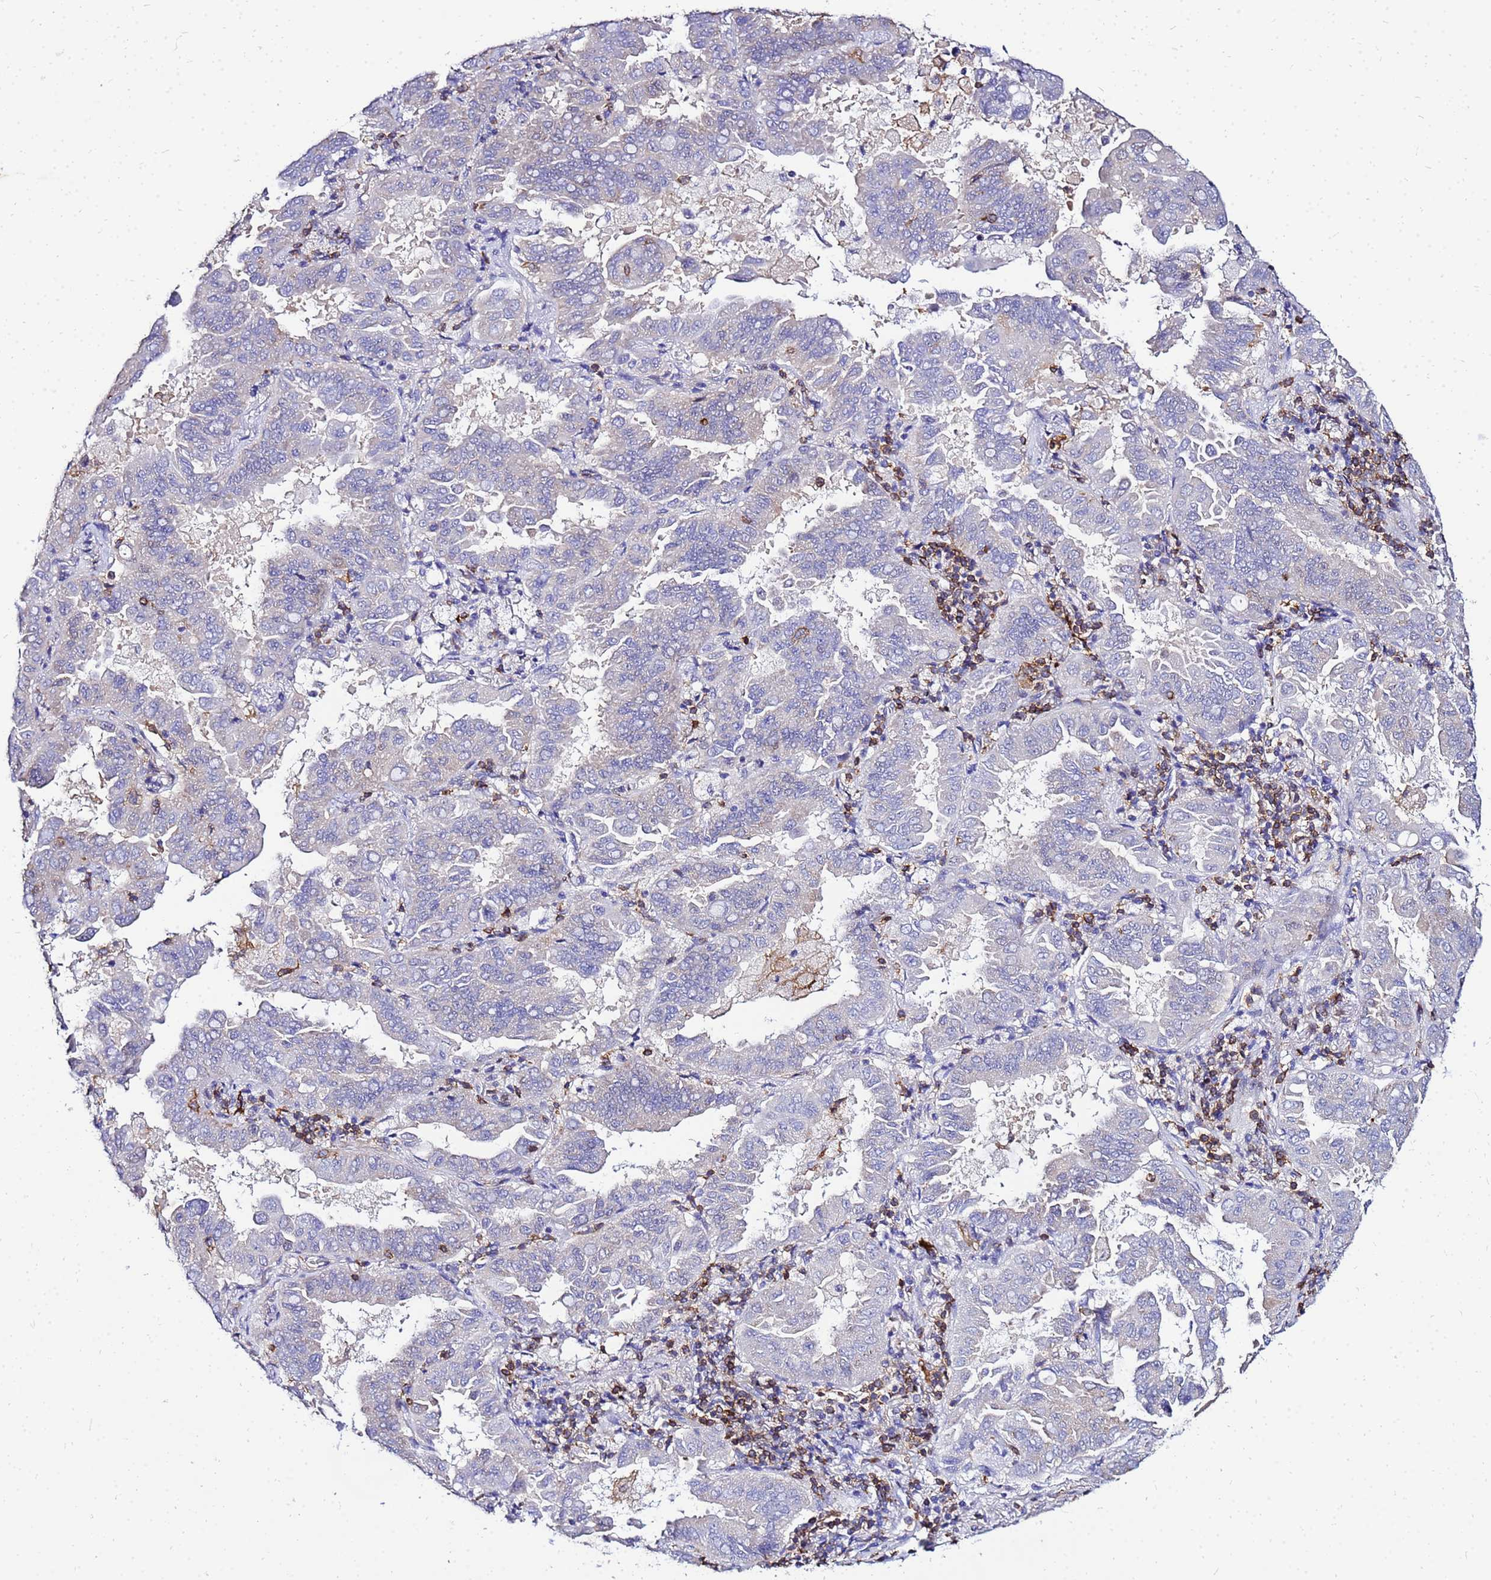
{"staining": {"intensity": "negative", "quantity": "none", "location": "none"}, "tissue": "lung cancer", "cell_type": "Tumor cells", "image_type": "cancer", "snomed": [{"axis": "morphology", "description": "Adenocarcinoma, NOS"}, {"axis": "topography", "description": "Lung"}], "caption": "A high-resolution image shows immunohistochemistry staining of lung cancer, which shows no significant expression in tumor cells.", "gene": "DBNDD2", "patient": {"sex": "male", "age": 64}}